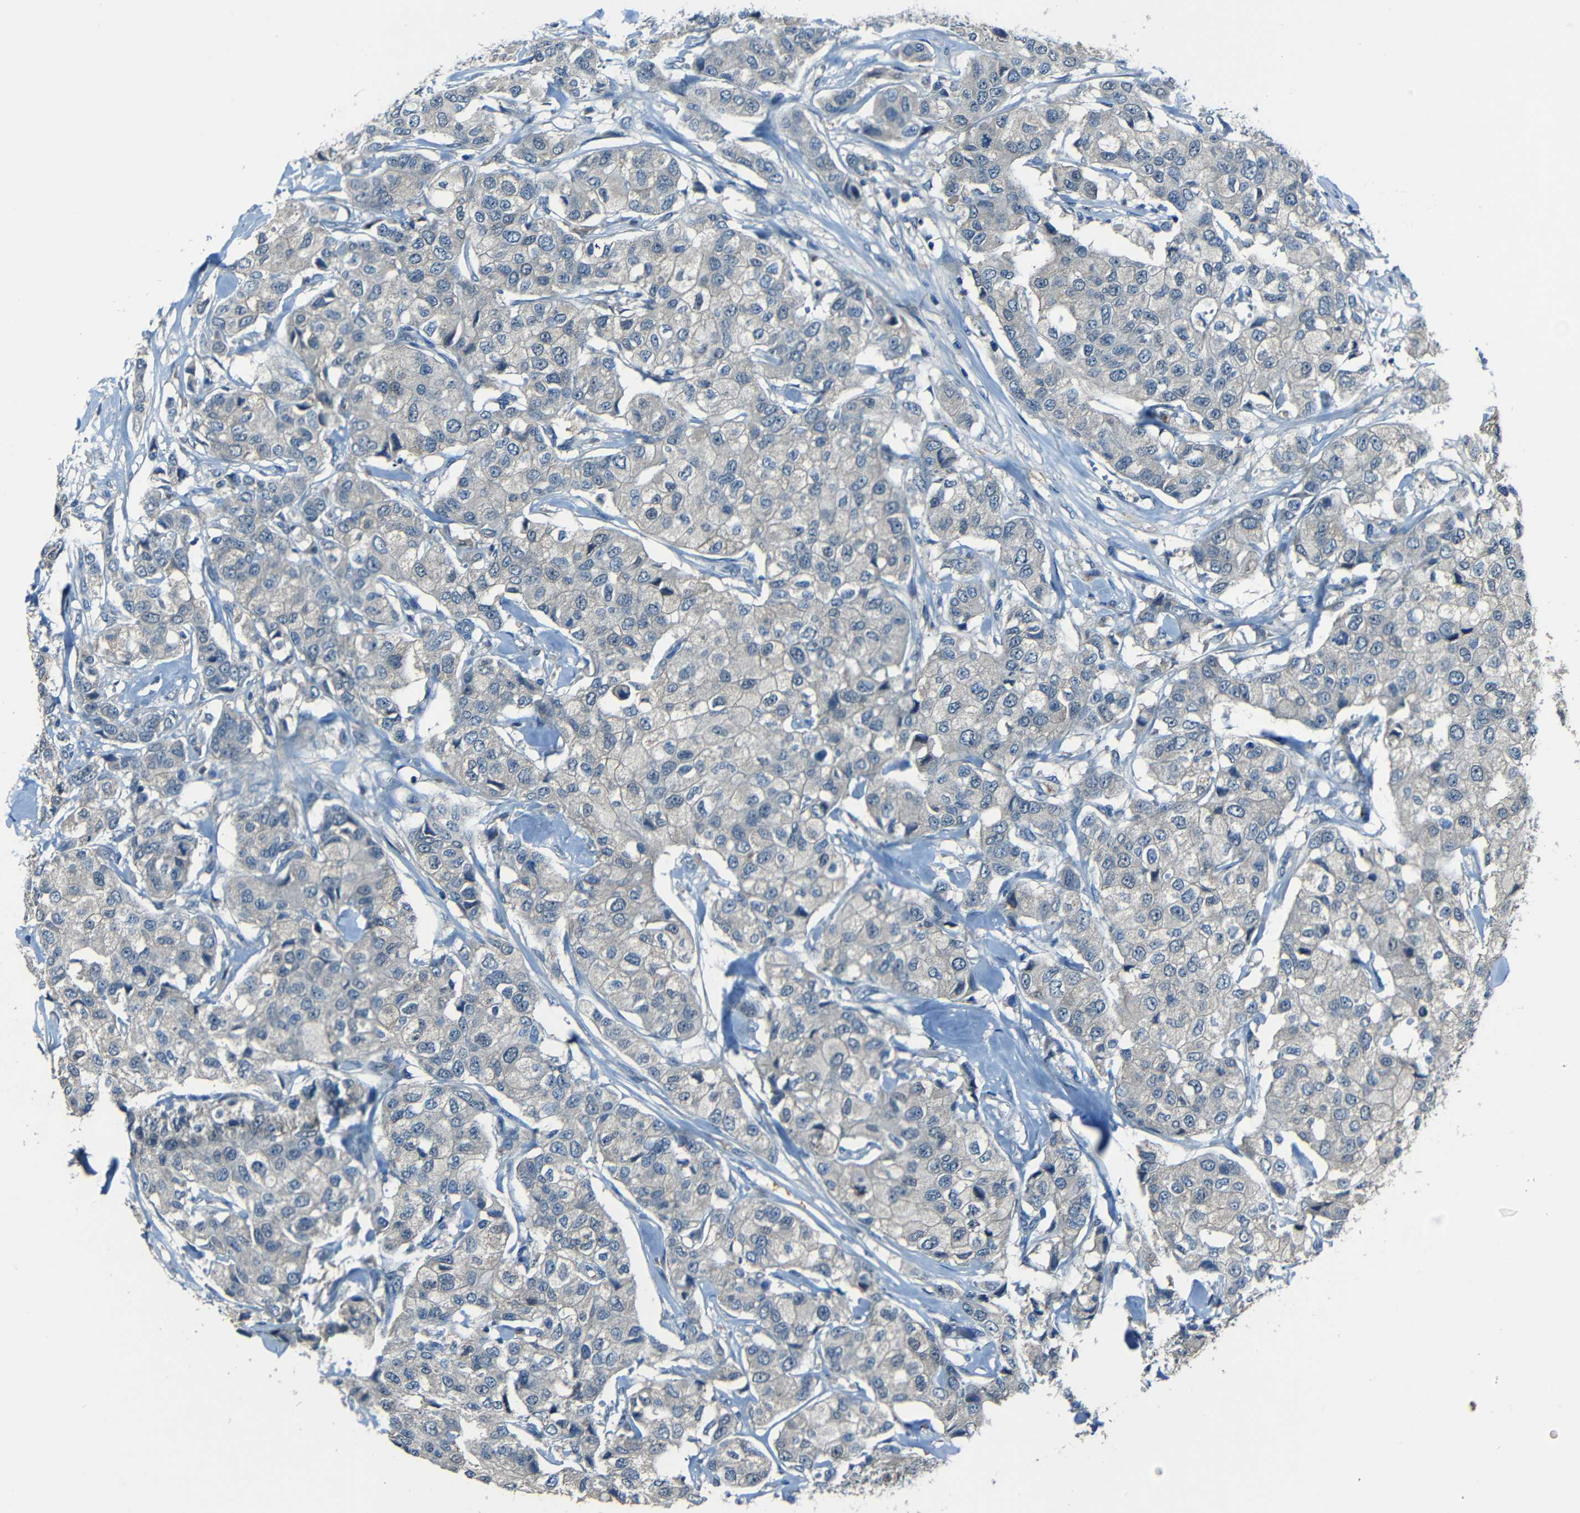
{"staining": {"intensity": "negative", "quantity": "none", "location": "none"}, "tissue": "breast cancer", "cell_type": "Tumor cells", "image_type": "cancer", "snomed": [{"axis": "morphology", "description": "Duct carcinoma"}, {"axis": "topography", "description": "Breast"}], "caption": "The photomicrograph exhibits no significant staining in tumor cells of breast cancer.", "gene": "SLA", "patient": {"sex": "female", "age": 80}}